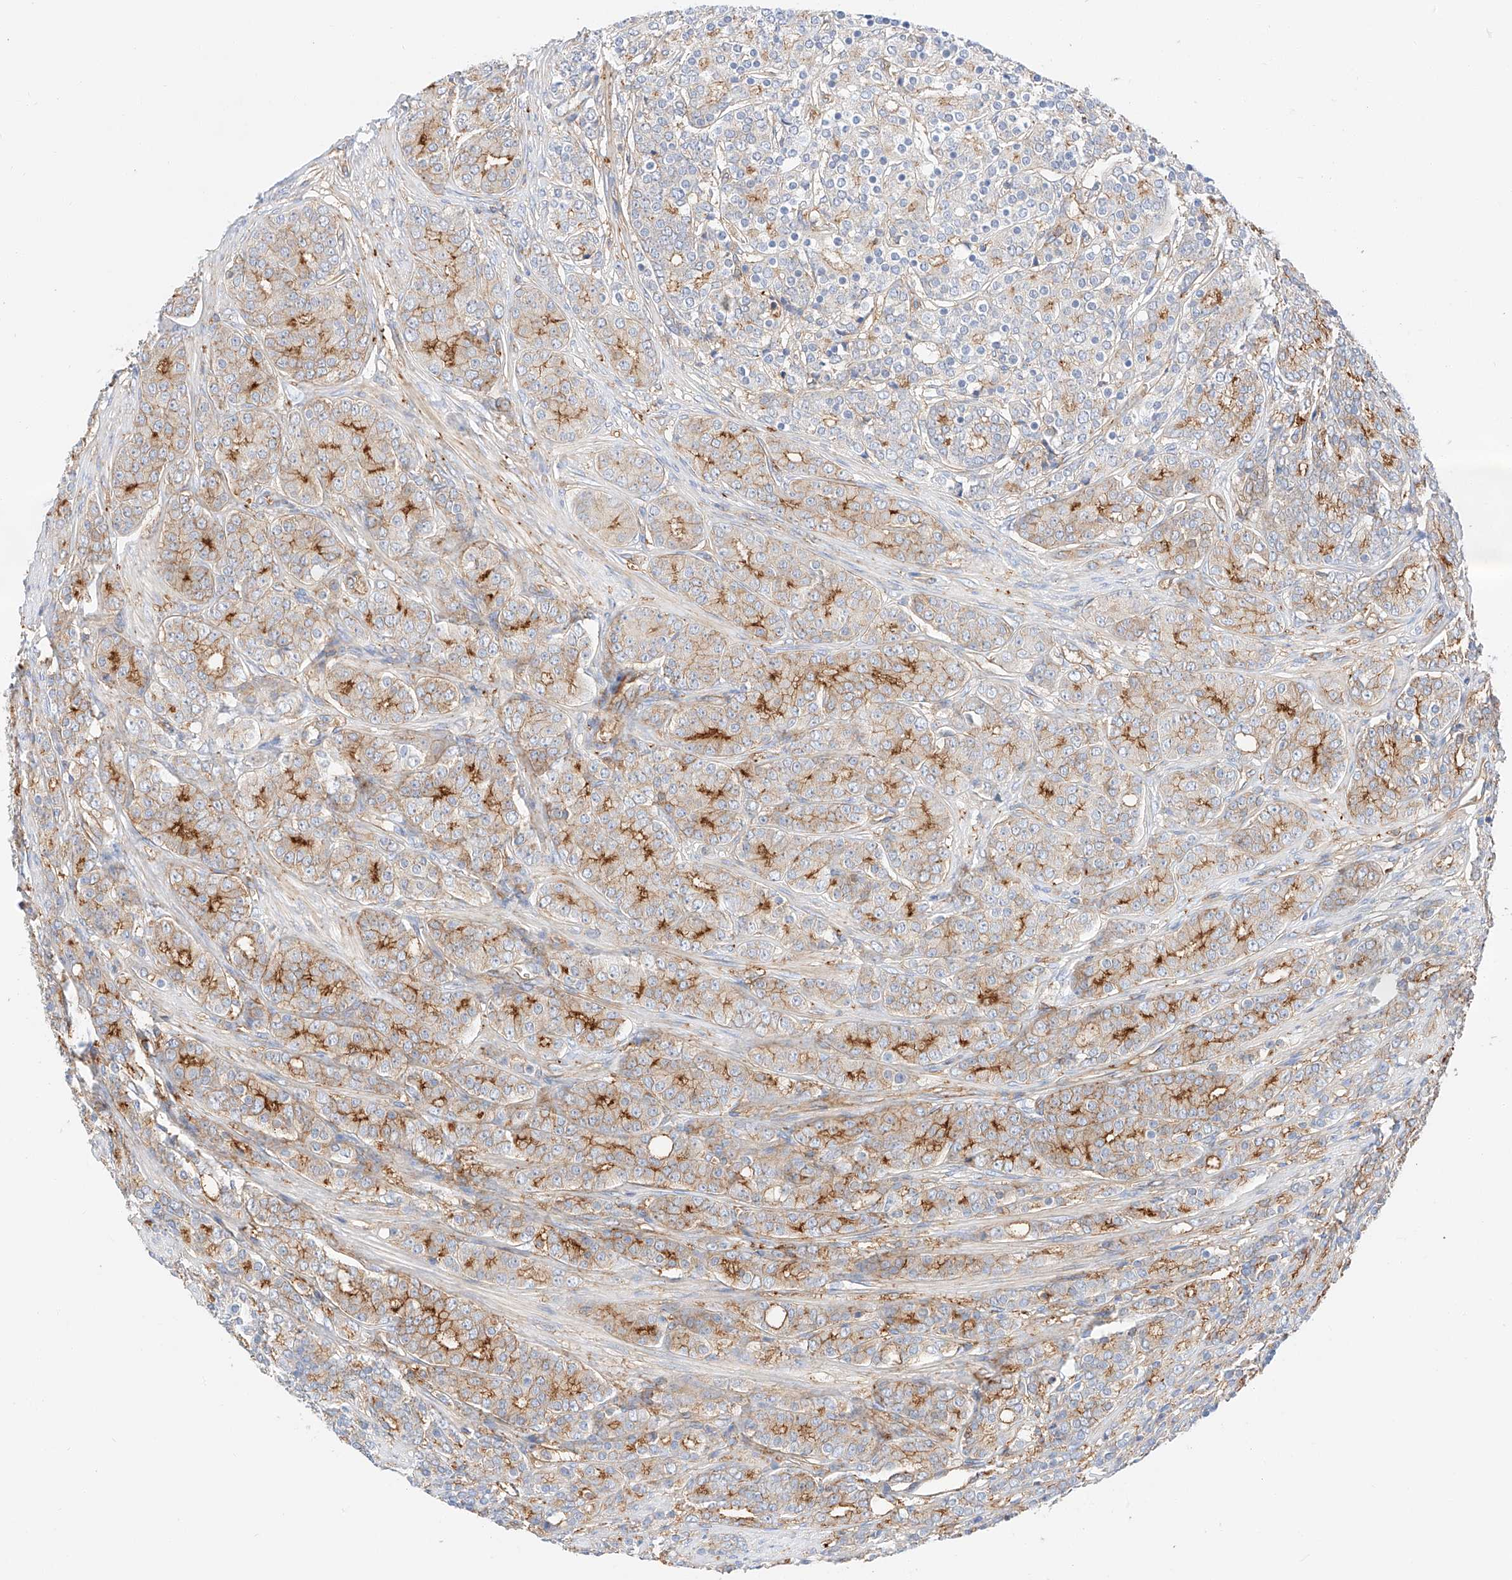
{"staining": {"intensity": "strong", "quantity": "<25%", "location": "cytoplasmic/membranous"}, "tissue": "prostate cancer", "cell_type": "Tumor cells", "image_type": "cancer", "snomed": [{"axis": "morphology", "description": "Adenocarcinoma, High grade"}, {"axis": "topography", "description": "Prostate"}], "caption": "A high-resolution histopathology image shows IHC staining of prostate cancer (adenocarcinoma (high-grade)), which exhibits strong cytoplasmic/membranous expression in about <25% of tumor cells.", "gene": "HAUS4", "patient": {"sex": "male", "age": 62}}